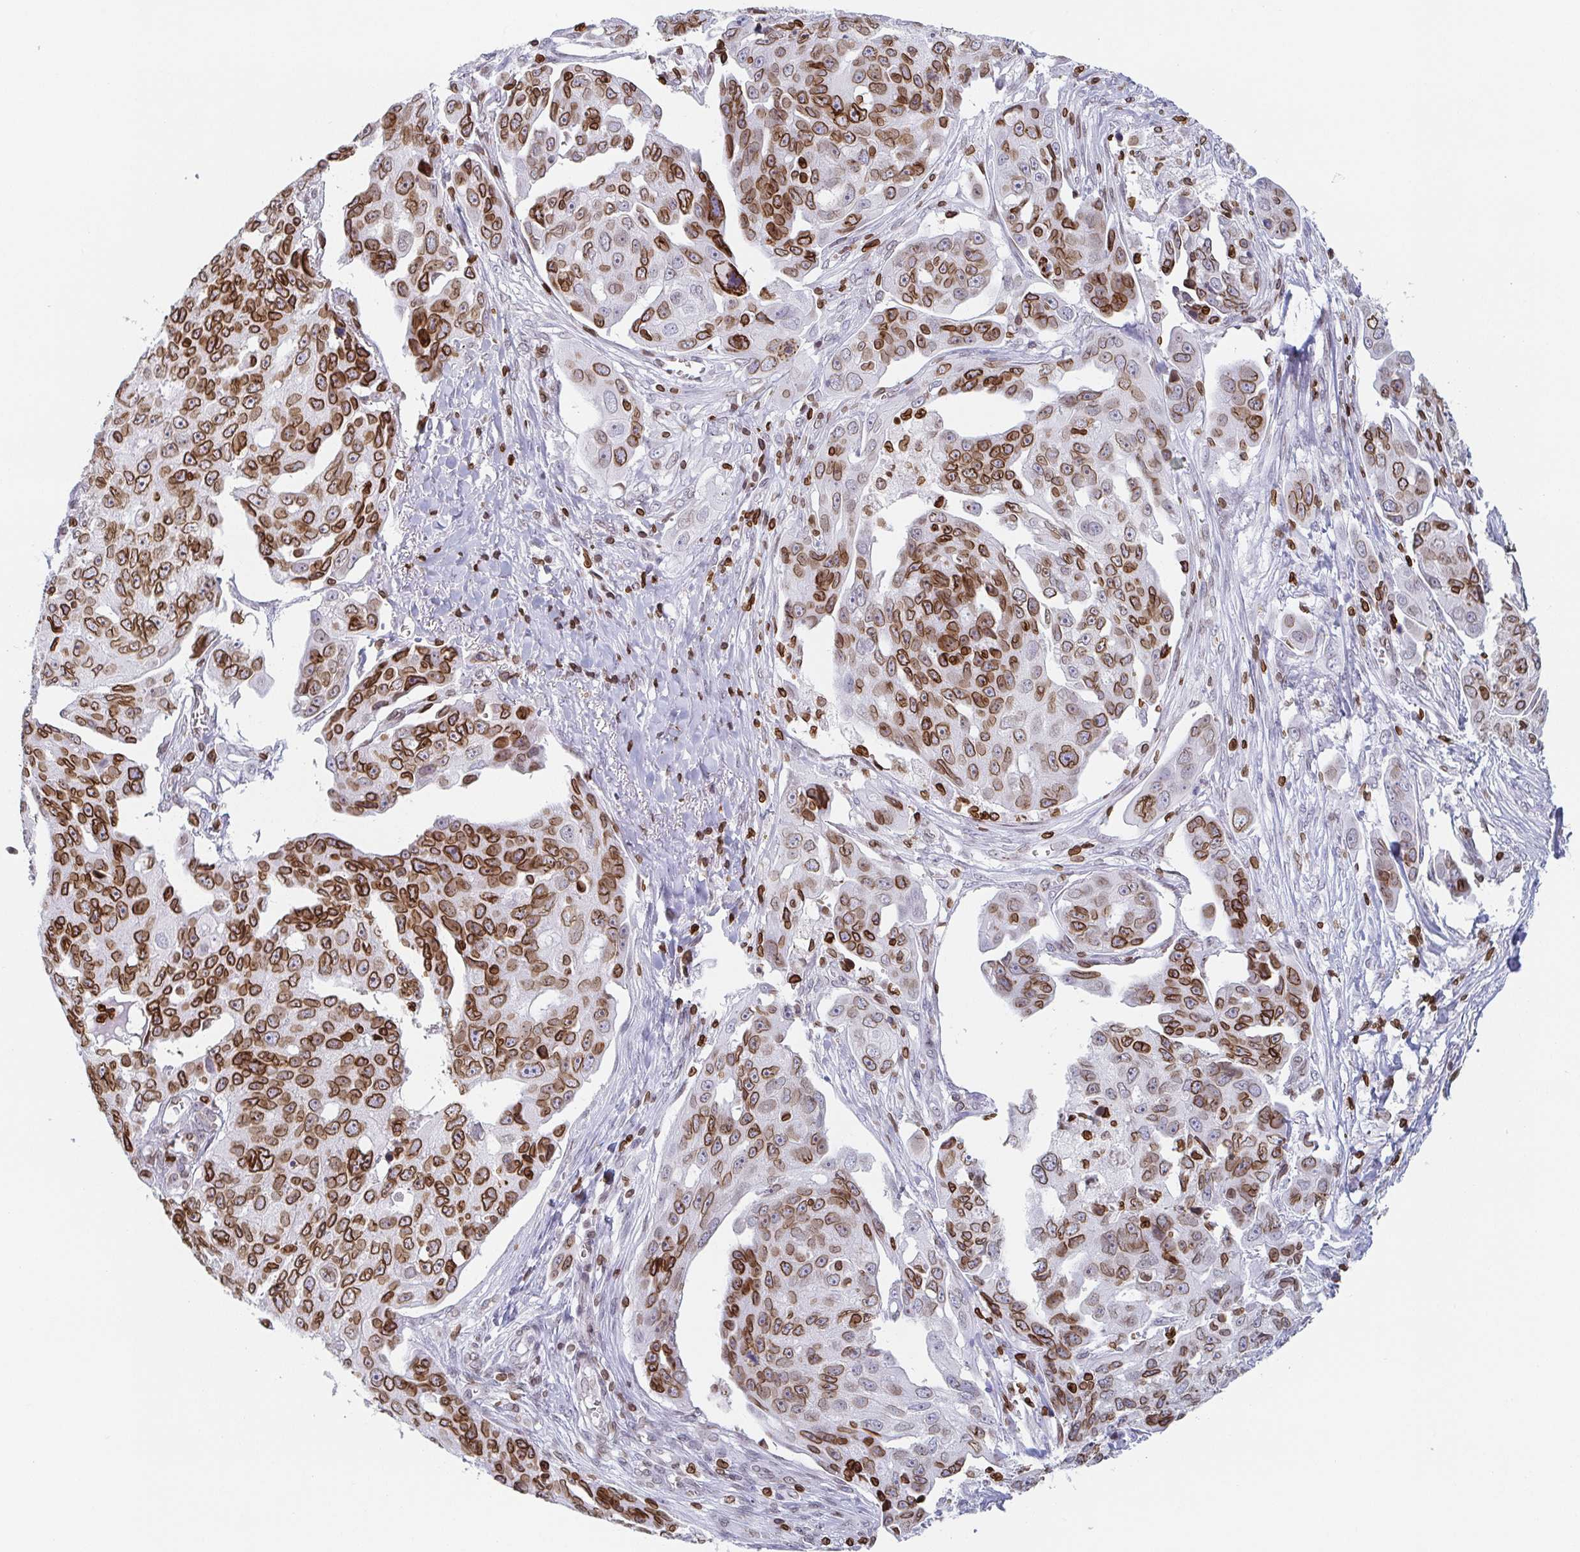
{"staining": {"intensity": "strong", "quantity": ">75%", "location": "cytoplasmic/membranous,nuclear"}, "tissue": "ovarian cancer", "cell_type": "Tumor cells", "image_type": "cancer", "snomed": [{"axis": "morphology", "description": "Carcinoma, endometroid"}, {"axis": "topography", "description": "Ovary"}], "caption": "Protein analysis of ovarian cancer tissue reveals strong cytoplasmic/membranous and nuclear expression in about >75% of tumor cells.", "gene": "BTBD7", "patient": {"sex": "female", "age": 70}}